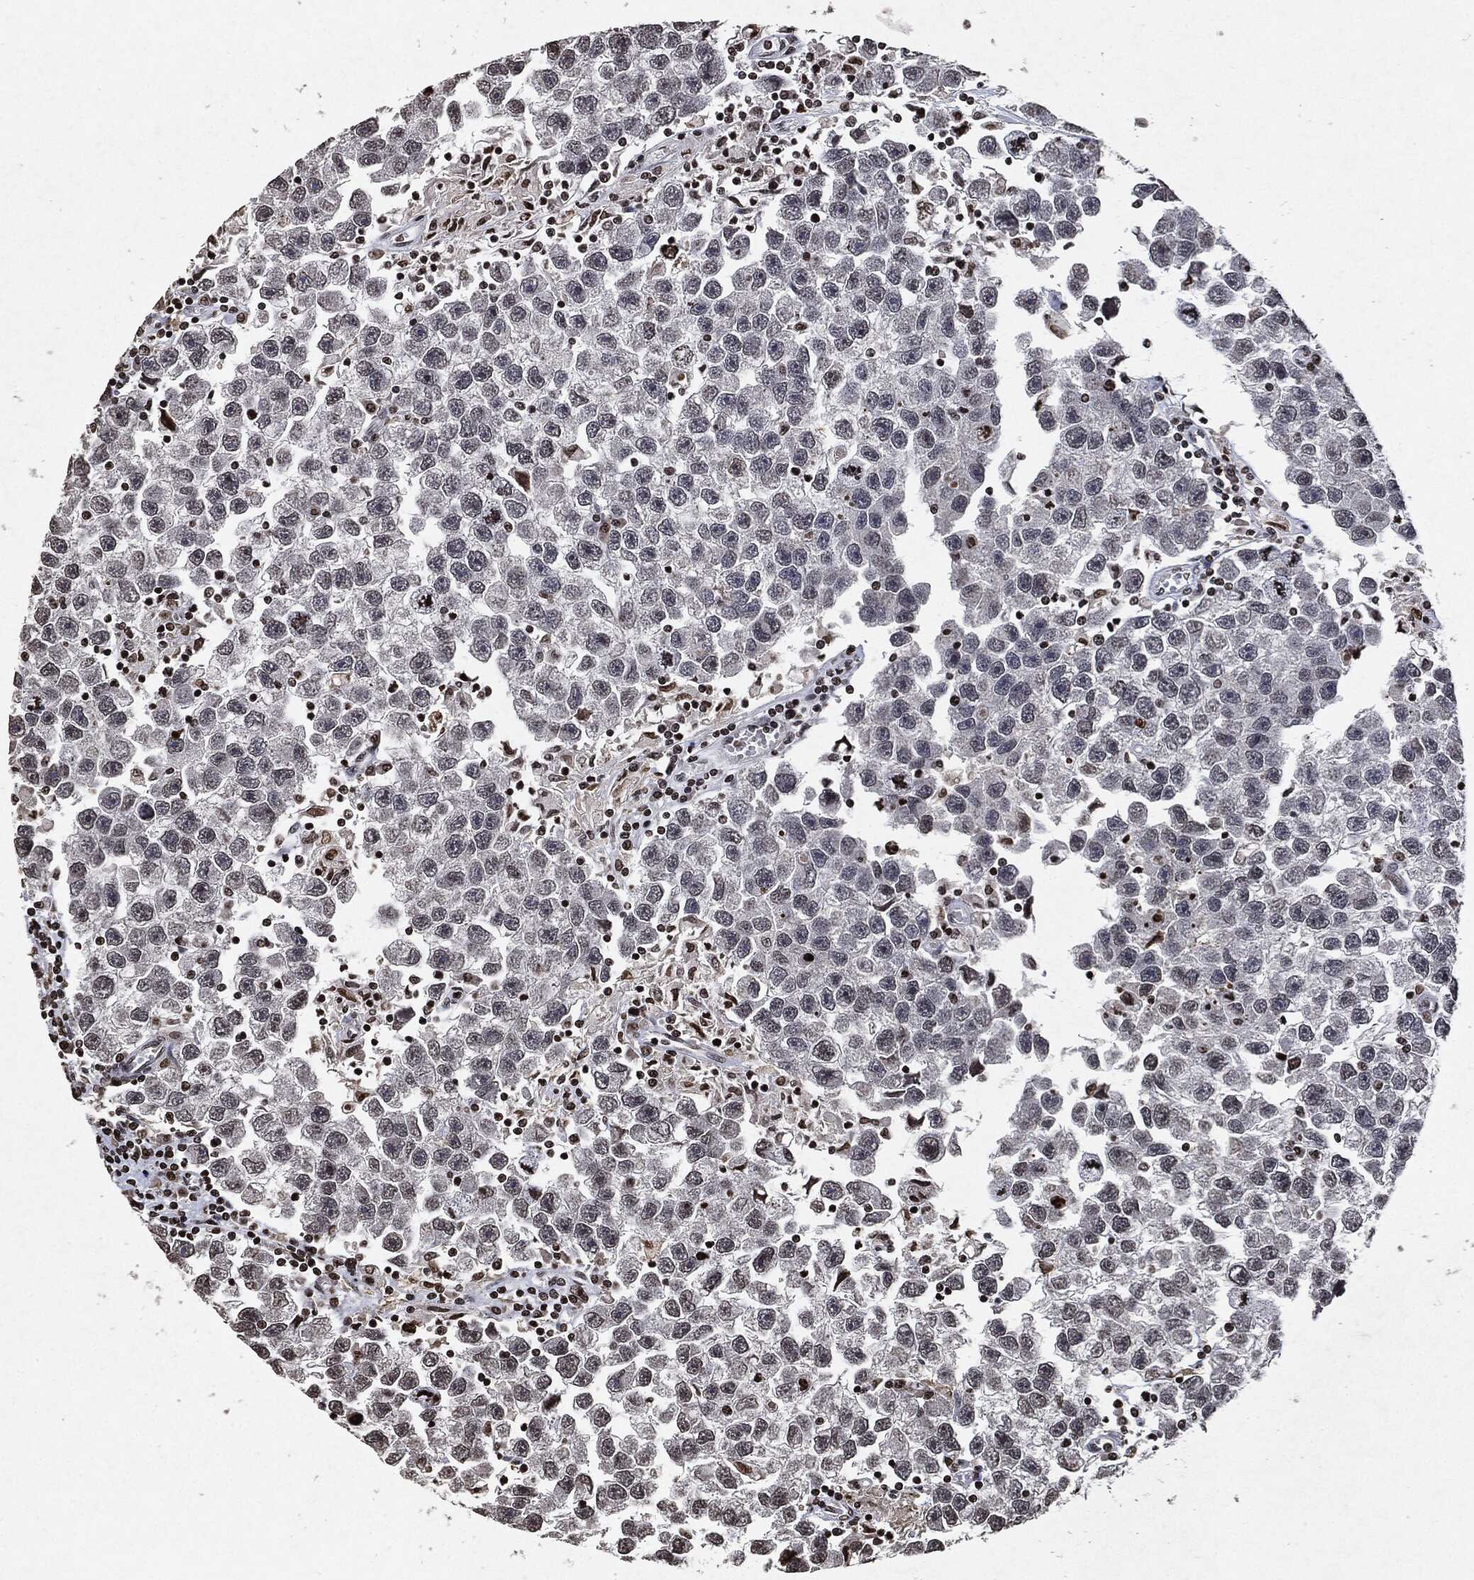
{"staining": {"intensity": "negative", "quantity": "none", "location": "none"}, "tissue": "testis cancer", "cell_type": "Tumor cells", "image_type": "cancer", "snomed": [{"axis": "morphology", "description": "Seminoma, NOS"}, {"axis": "topography", "description": "Testis"}], "caption": "A high-resolution image shows immunohistochemistry staining of testis cancer, which displays no significant expression in tumor cells.", "gene": "JUN", "patient": {"sex": "male", "age": 26}}